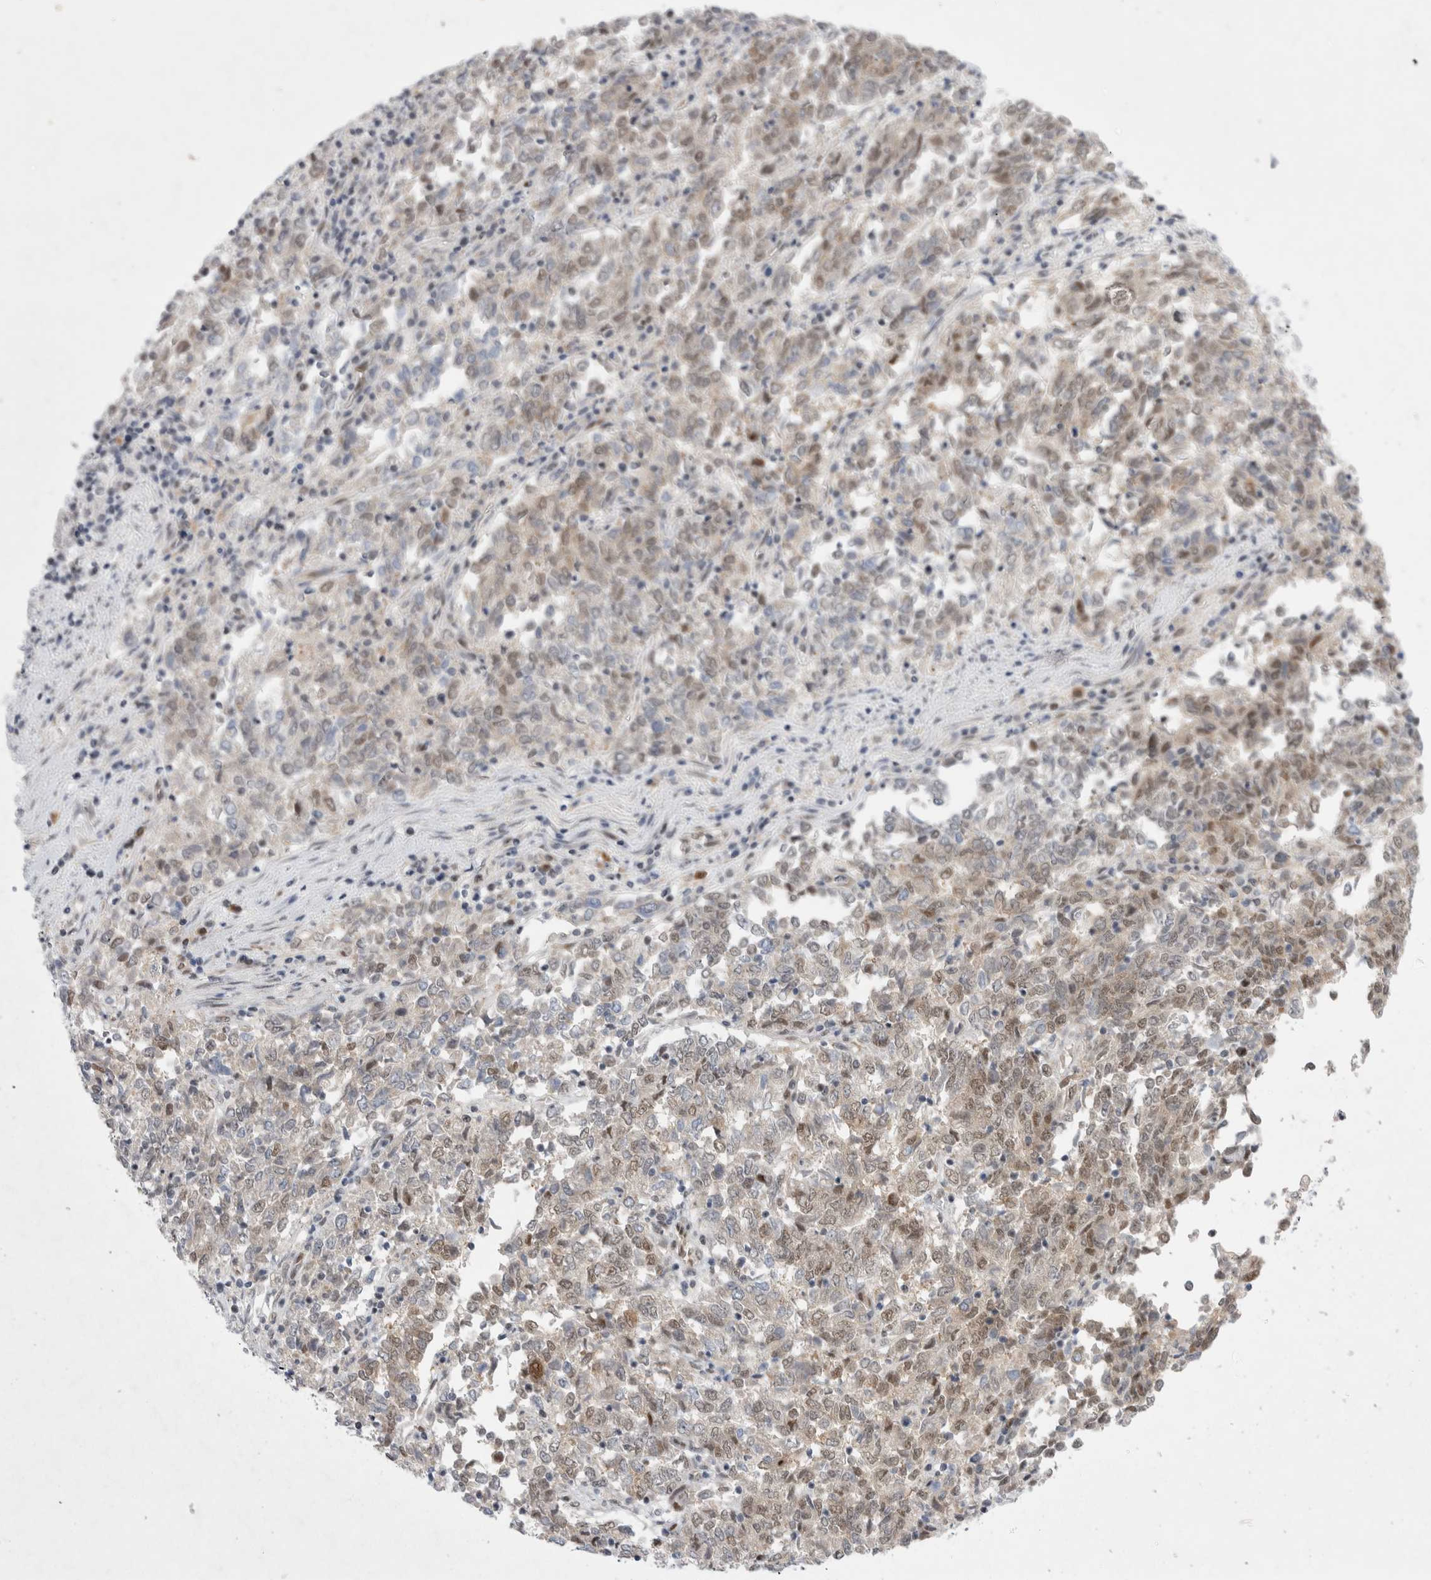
{"staining": {"intensity": "weak", "quantity": "25%-75%", "location": "nuclear"}, "tissue": "endometrial cancer", "cell_type": "Tumor cells", "image_type": "cancer", "snomed": [{"axis": "morphology", "description": "Adenocarcinoma, NOS"}, {"axis": "topography", "description": "Endometrium"}], "caption": "DAB (3,3'-diaminobenzidine) immunohistochemical staining of endometrial cancer demonstrates weak nuclear protein positivity in about 25%-75% of tumor cells.", "gene": "WIPF2", "patient": {"sex": "female", "age": 80}}